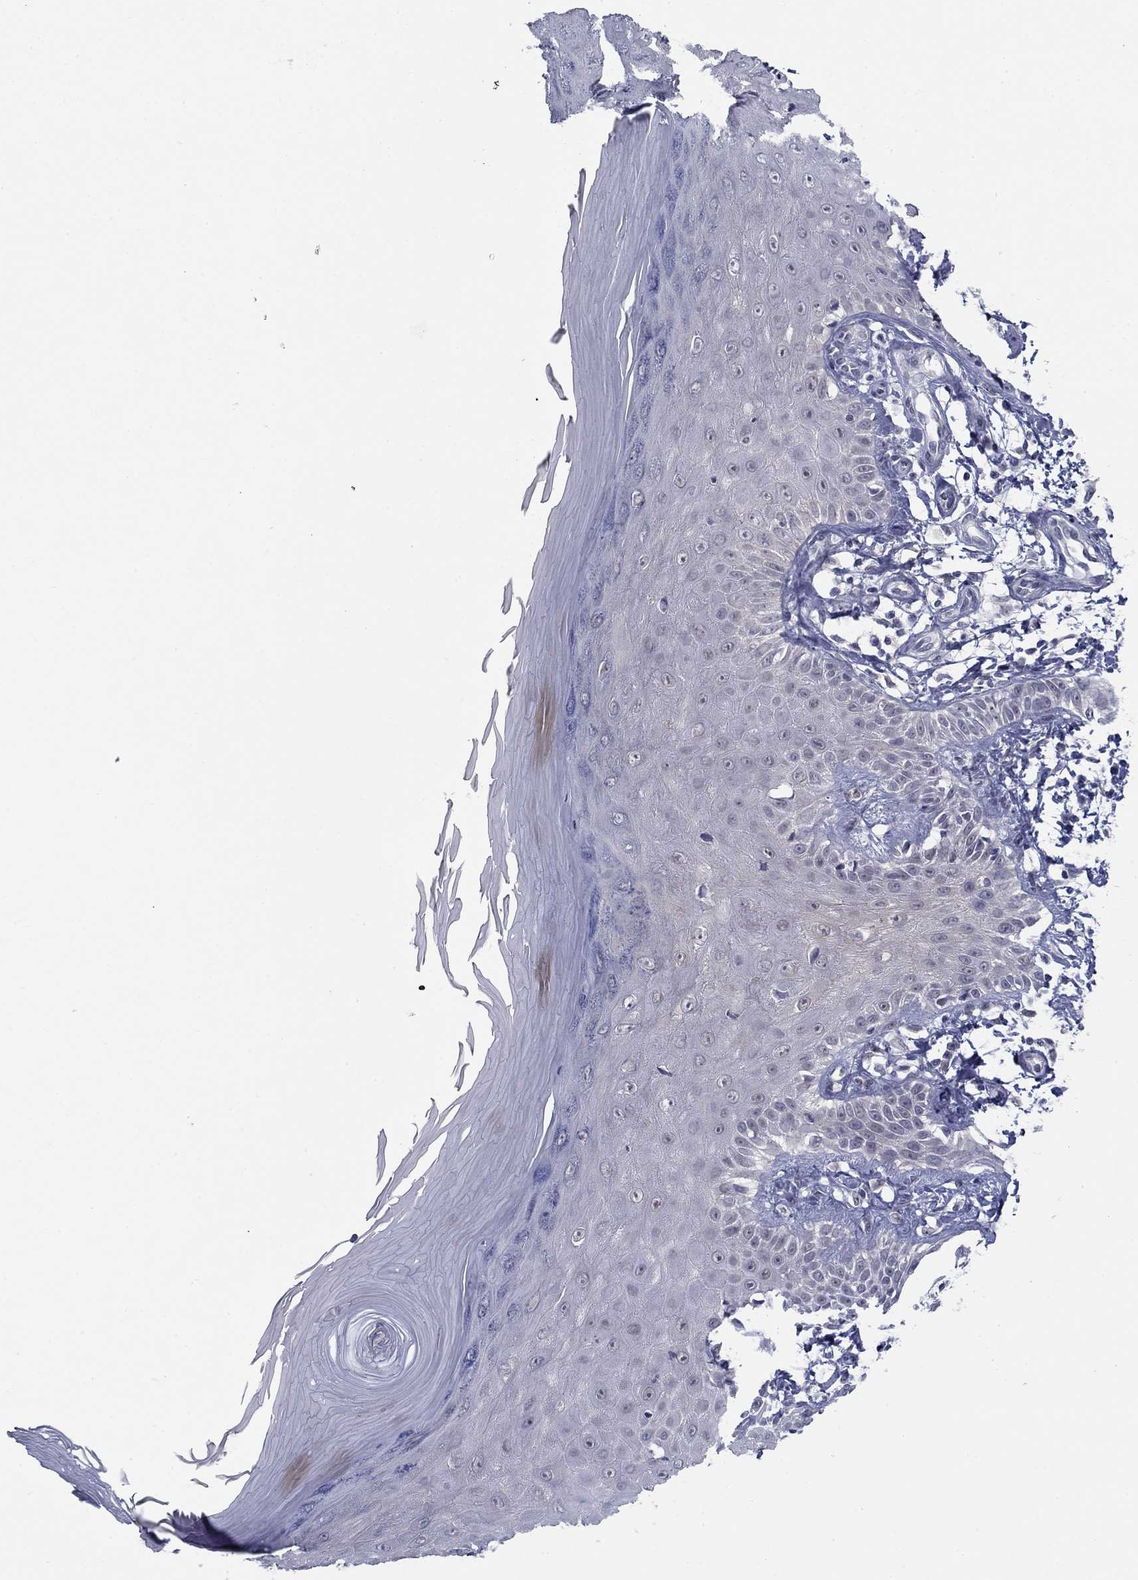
{"staining": {"intensity": "negative", "quantity": "none", "location": "none"}, "tissue": "skin", "cell_type": "Fibroblasts", "image_type": "normal", "snomed": [{"axis": "morphology", "description": "Normal tissue, NOS"}, {"axis": "morphology", "description": "Inflammation, NOS"}, {"axis": "morphology", "description": "Fibrosis, NOS"}, {"axis": "topography", "description": "Skin"}], "caption": "This photomicrograph is of unremarkable skin stained with immunohistochemistry (IHC) to label a protein in brown with the nuclei are counter-stained blue. There is no staining in fibroblasts.", "gene": "TIGD4", "patient": {"sex": "male", "age": 71}}